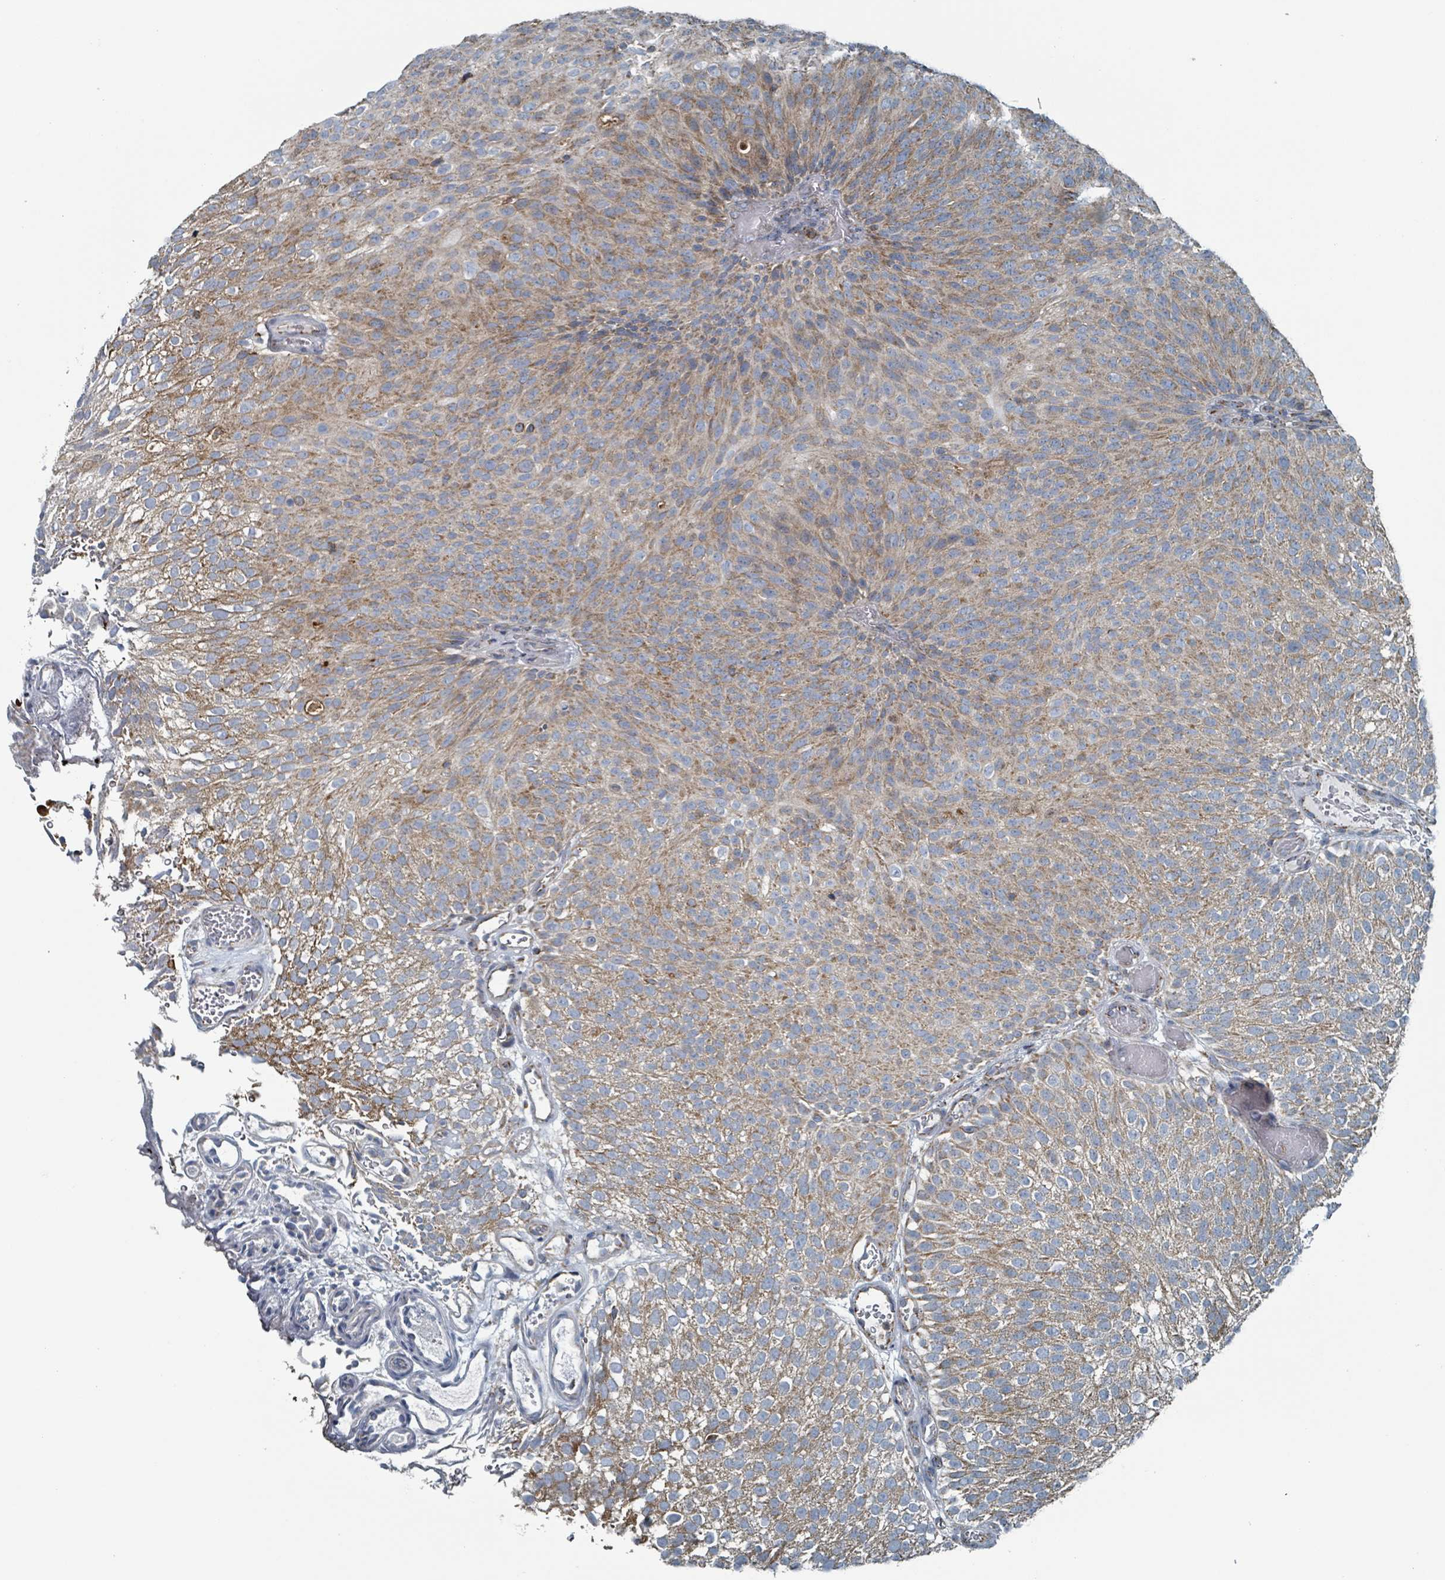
{"staining": {"intensity": "moderate", "quantity": ">75%", "location": "cytoplasmic/membranous"}, "tissue": "urothelial cancer", "cell_type": "Tumor cells", "image_type": "cancer", "snomed": [{"axis": "morphology", "description": "Urothelial carcinoma, Low grade"}, {"axis": "topography", "description": "Urinary bladder"}], "caption": "Moderate cytoplasmic/membranous protein positivity is appreciated in about >75% of tumor cells in urothelial carcinoma (low-grade).", "gene": "ABHD18", "patient": {"sex": "male", "age": 78}}